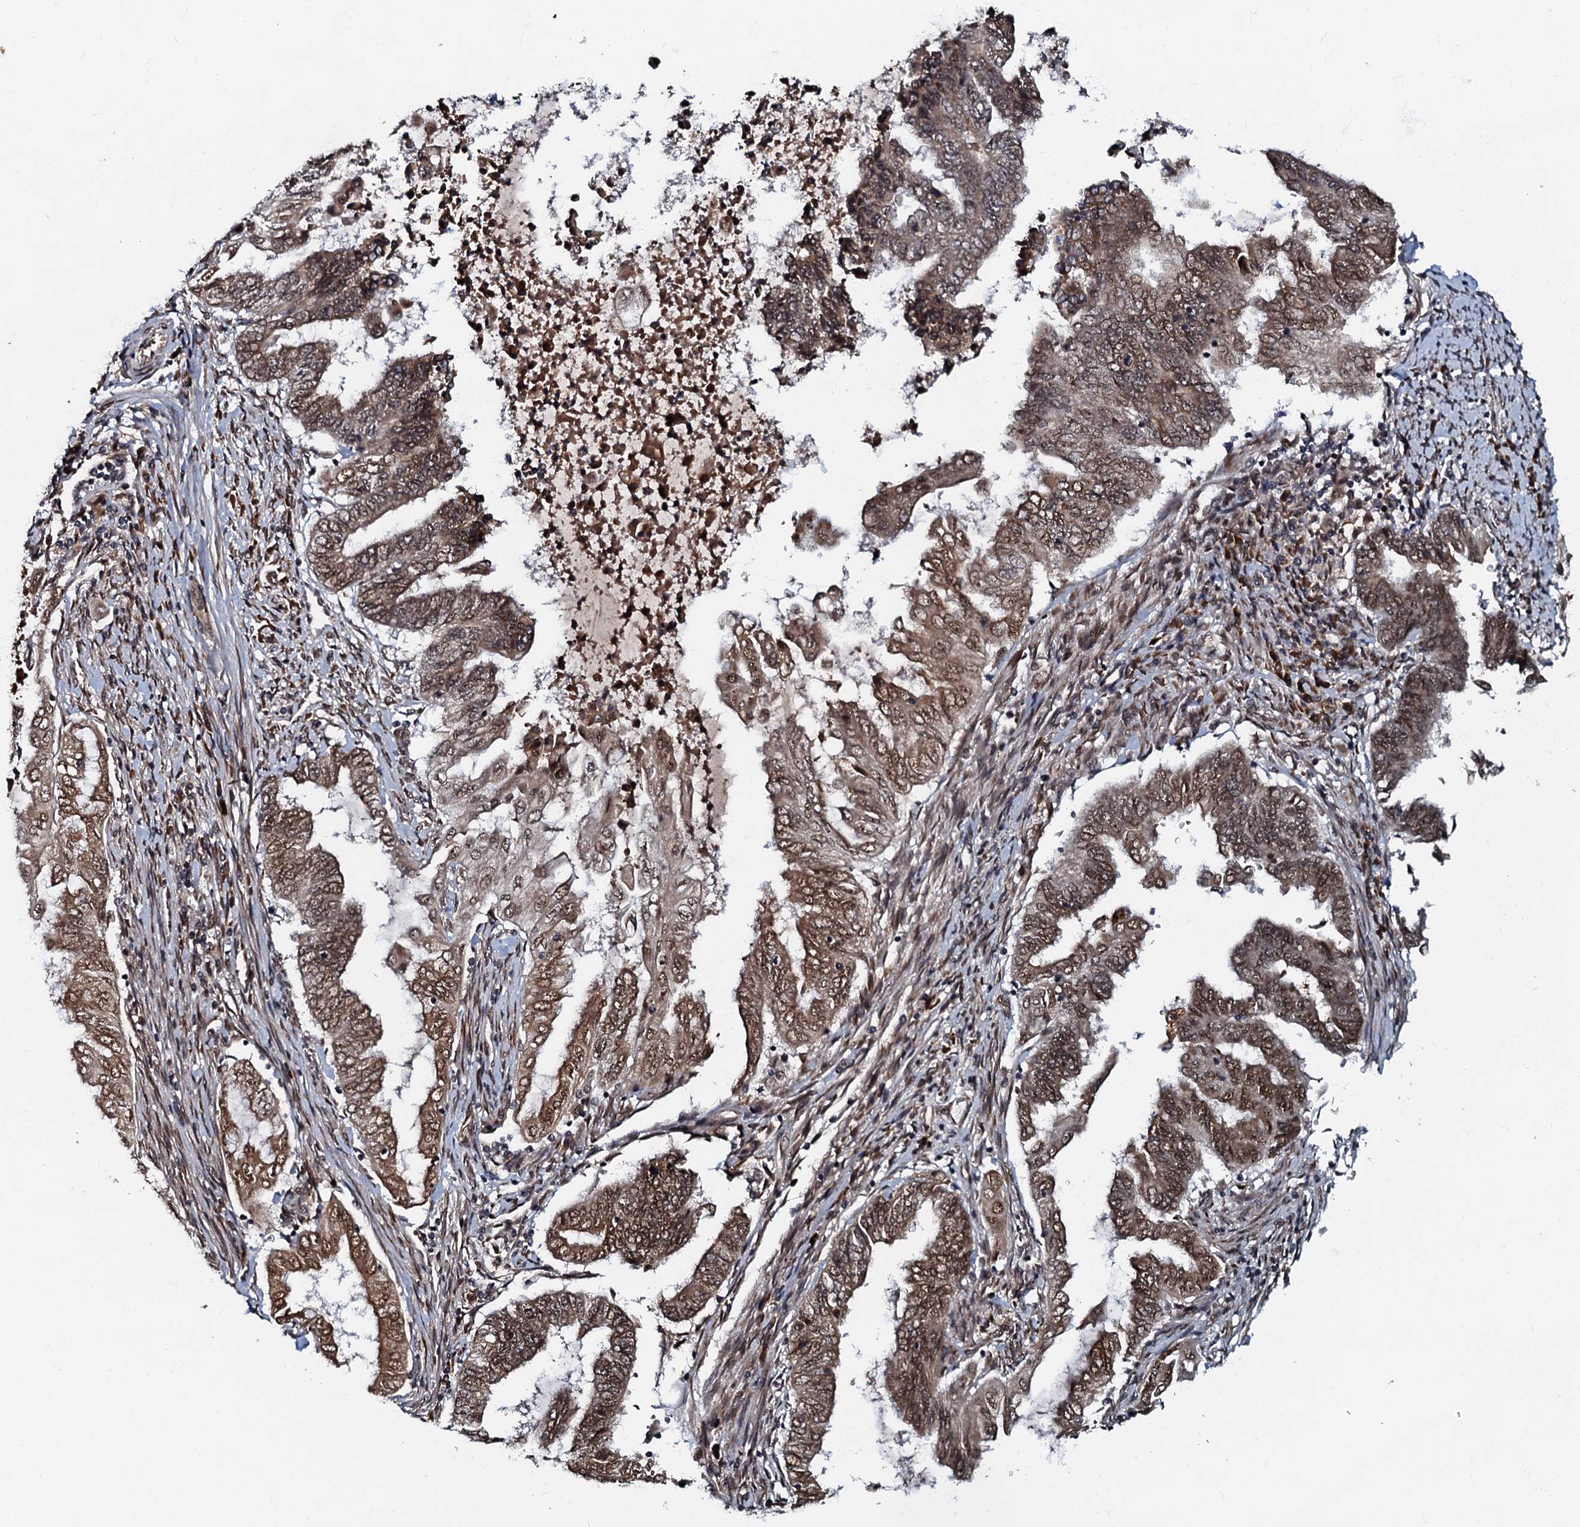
{"staining": {"intensity": "moderate", "quantity": ">75%", "location": "cytoplasmic/membranous,nuclear"}, "tissue": "endometrial cancer", "cell_type": "Tumor cells", "image_type": "cancer", "snomed": [{"axis": "morphology", "description": "Adenocarcinoma, NOS"}, {"axis": "topography", "description": "Uterus"}, {"axis": "topography", "description": "Endometrium"}], "caption": "Endometrial cancer (adenocarcinoma) tissue demonstrates moderate cytoplasmic/membranous and nuclear positivity in approximately >75% of tumor cells, visualized by immunohistochemistry.", "gene": "C18orf32", "patient": {"sex": "female", "age": 70}}